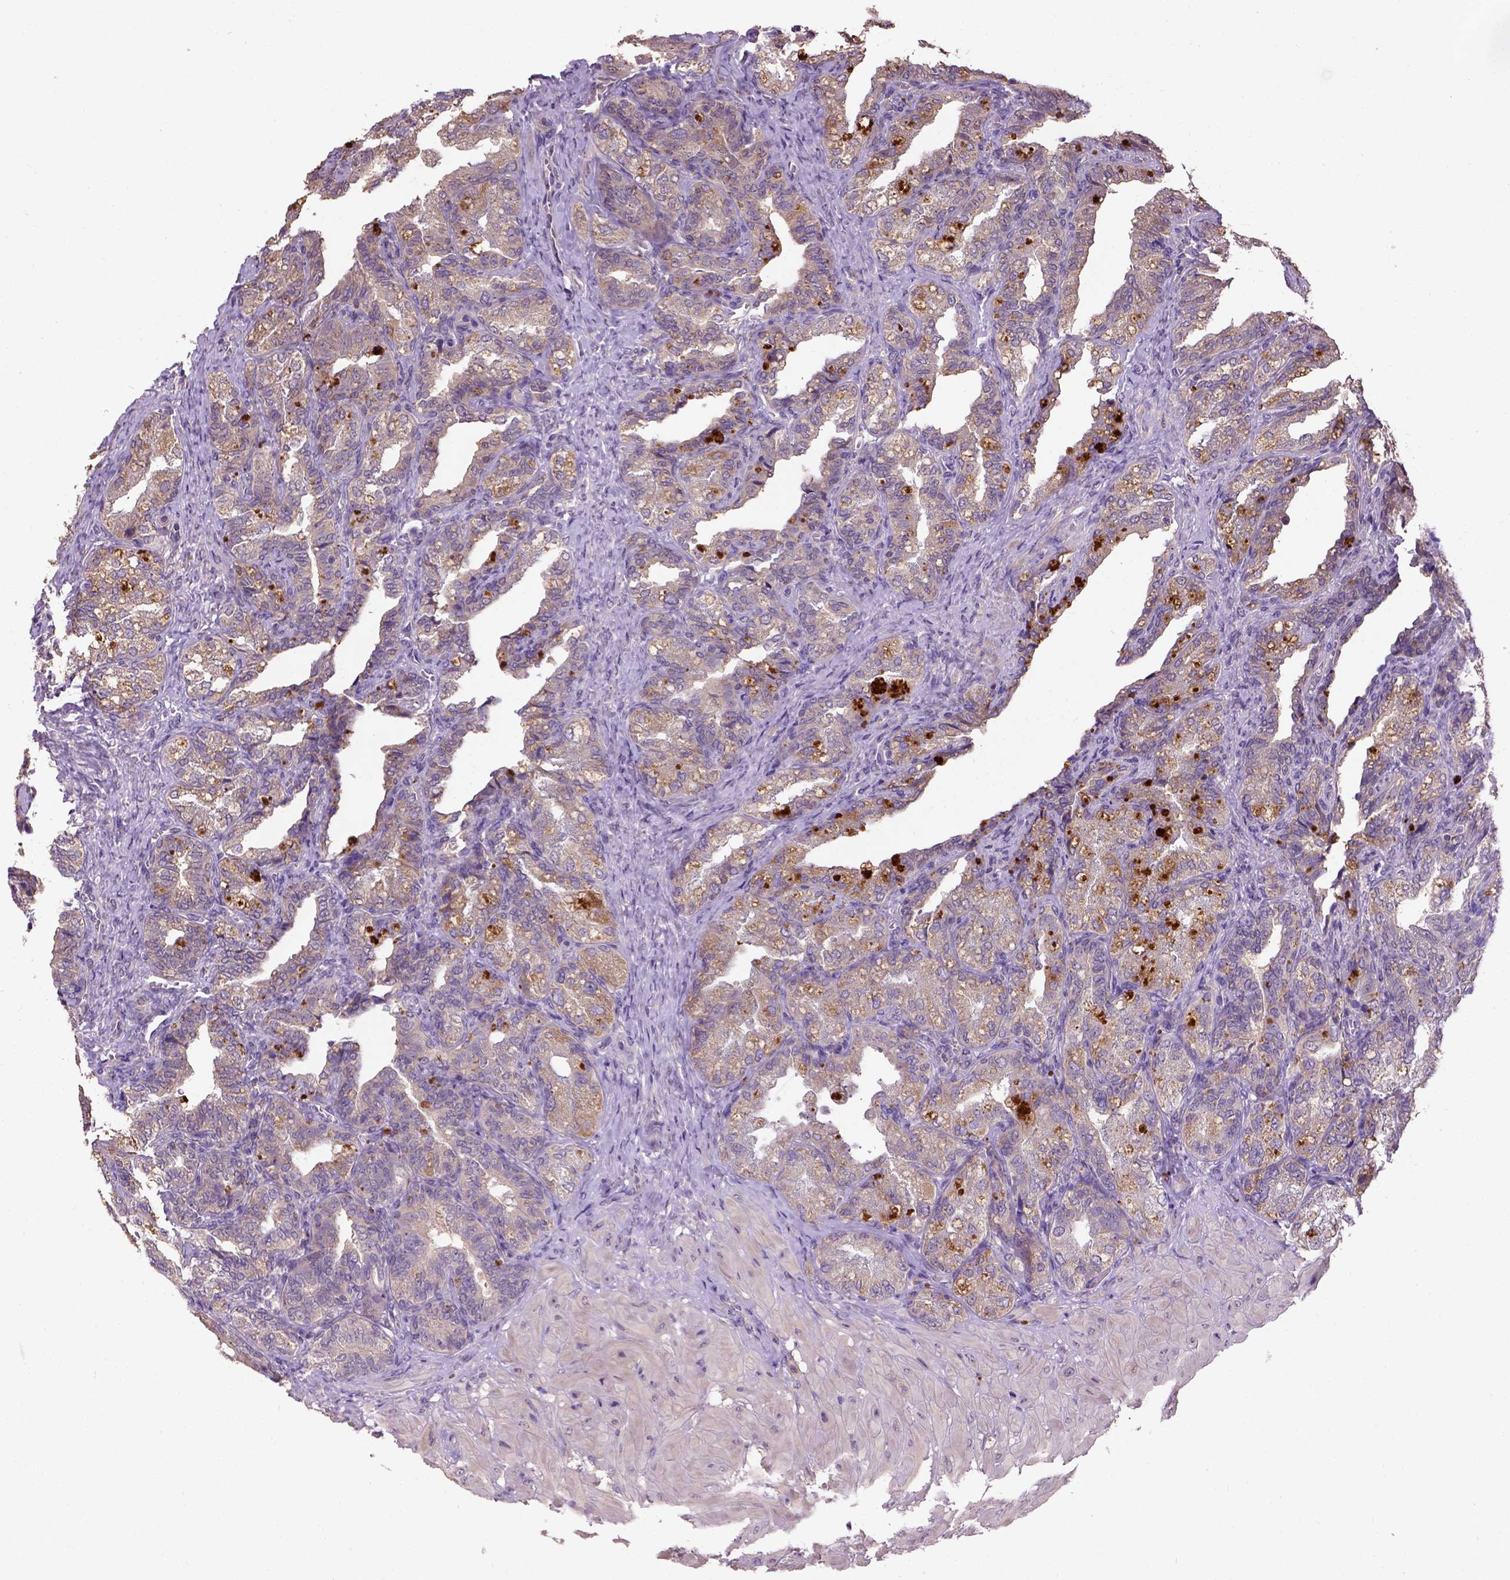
{"staining": {"intensity": "weak", "quantity": ">75%", "location": "cytoplasmic/membranous"}, "tissue": "seminal vesicle", "cell_type": "Glandular cells", "image_type": "normal", "snomed": [{"axis": "morphology", "description": "Normal tissue, NOS"}, {"axis": "topography", "description": "Seminal veicle"}], "caption": "IHC micrograph of unremarkable seminal vesicle stained for a protein (brown), which shows low levels of weak cytoplasmic/membranous staining in approximately >75% of glandular cells.", "gene": "KBTBD8", "patient": {"sex": "male", "age": 57}}